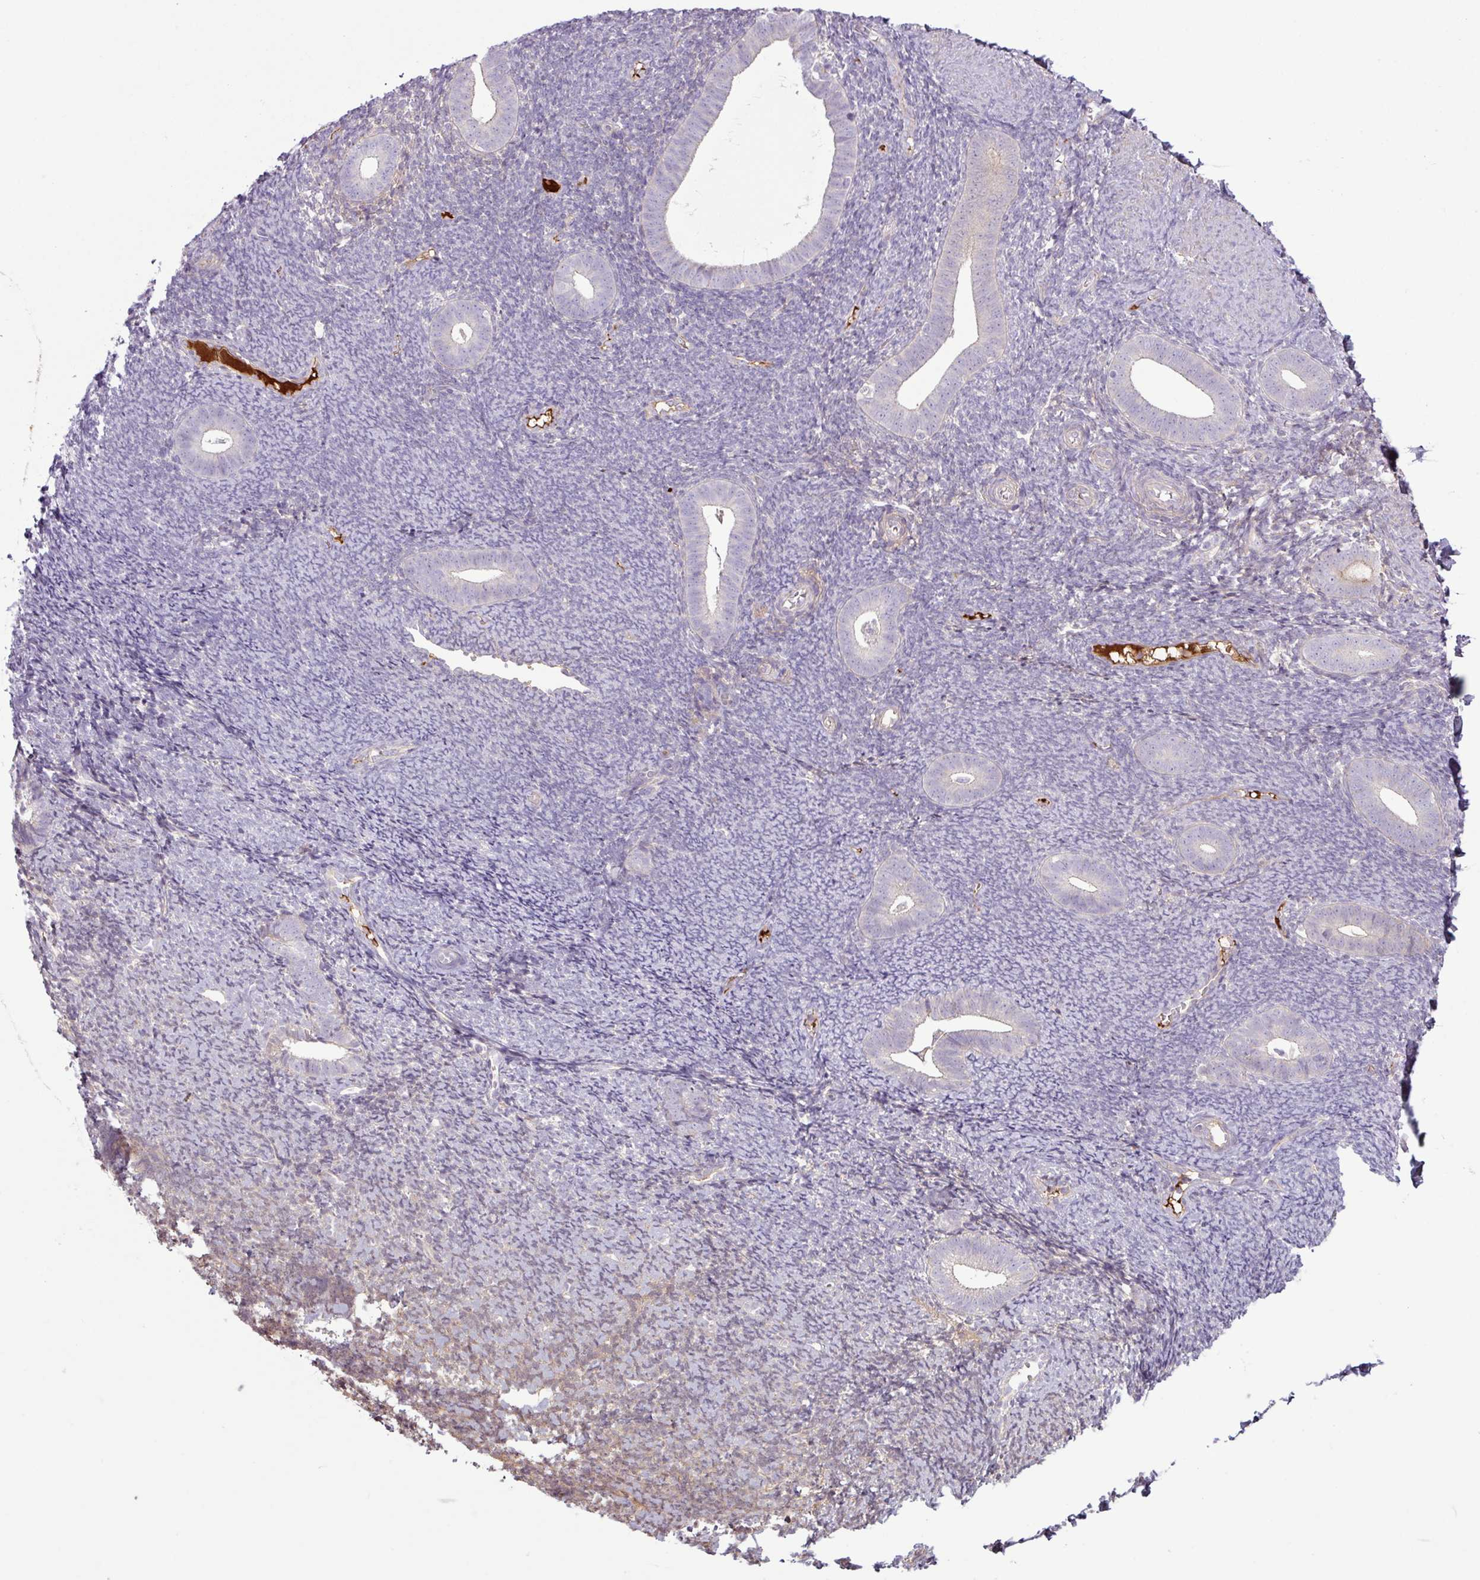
{"staining": {"intensity": "moderate", "quantity": "<25%", "location": "cytoplasmic/membranous"}, "tissue": "endometrium", "cell_type": "Cells in endometrial stroma", "image_type": "normal", "snomed": [{"axis": "morphology", "description": "Normal tissue, NOS"}, {"axis": "topography", "description": "Endometrium"}], "caption": "Protein staining of normal endometrium demonstrates moderate cytoplasmic/membranous expression in about <25% of cells in endometrial stroma. Nuclei are stained in blue.", "gene": "C4A", "patient": {"sex": "female", "age": 39}}